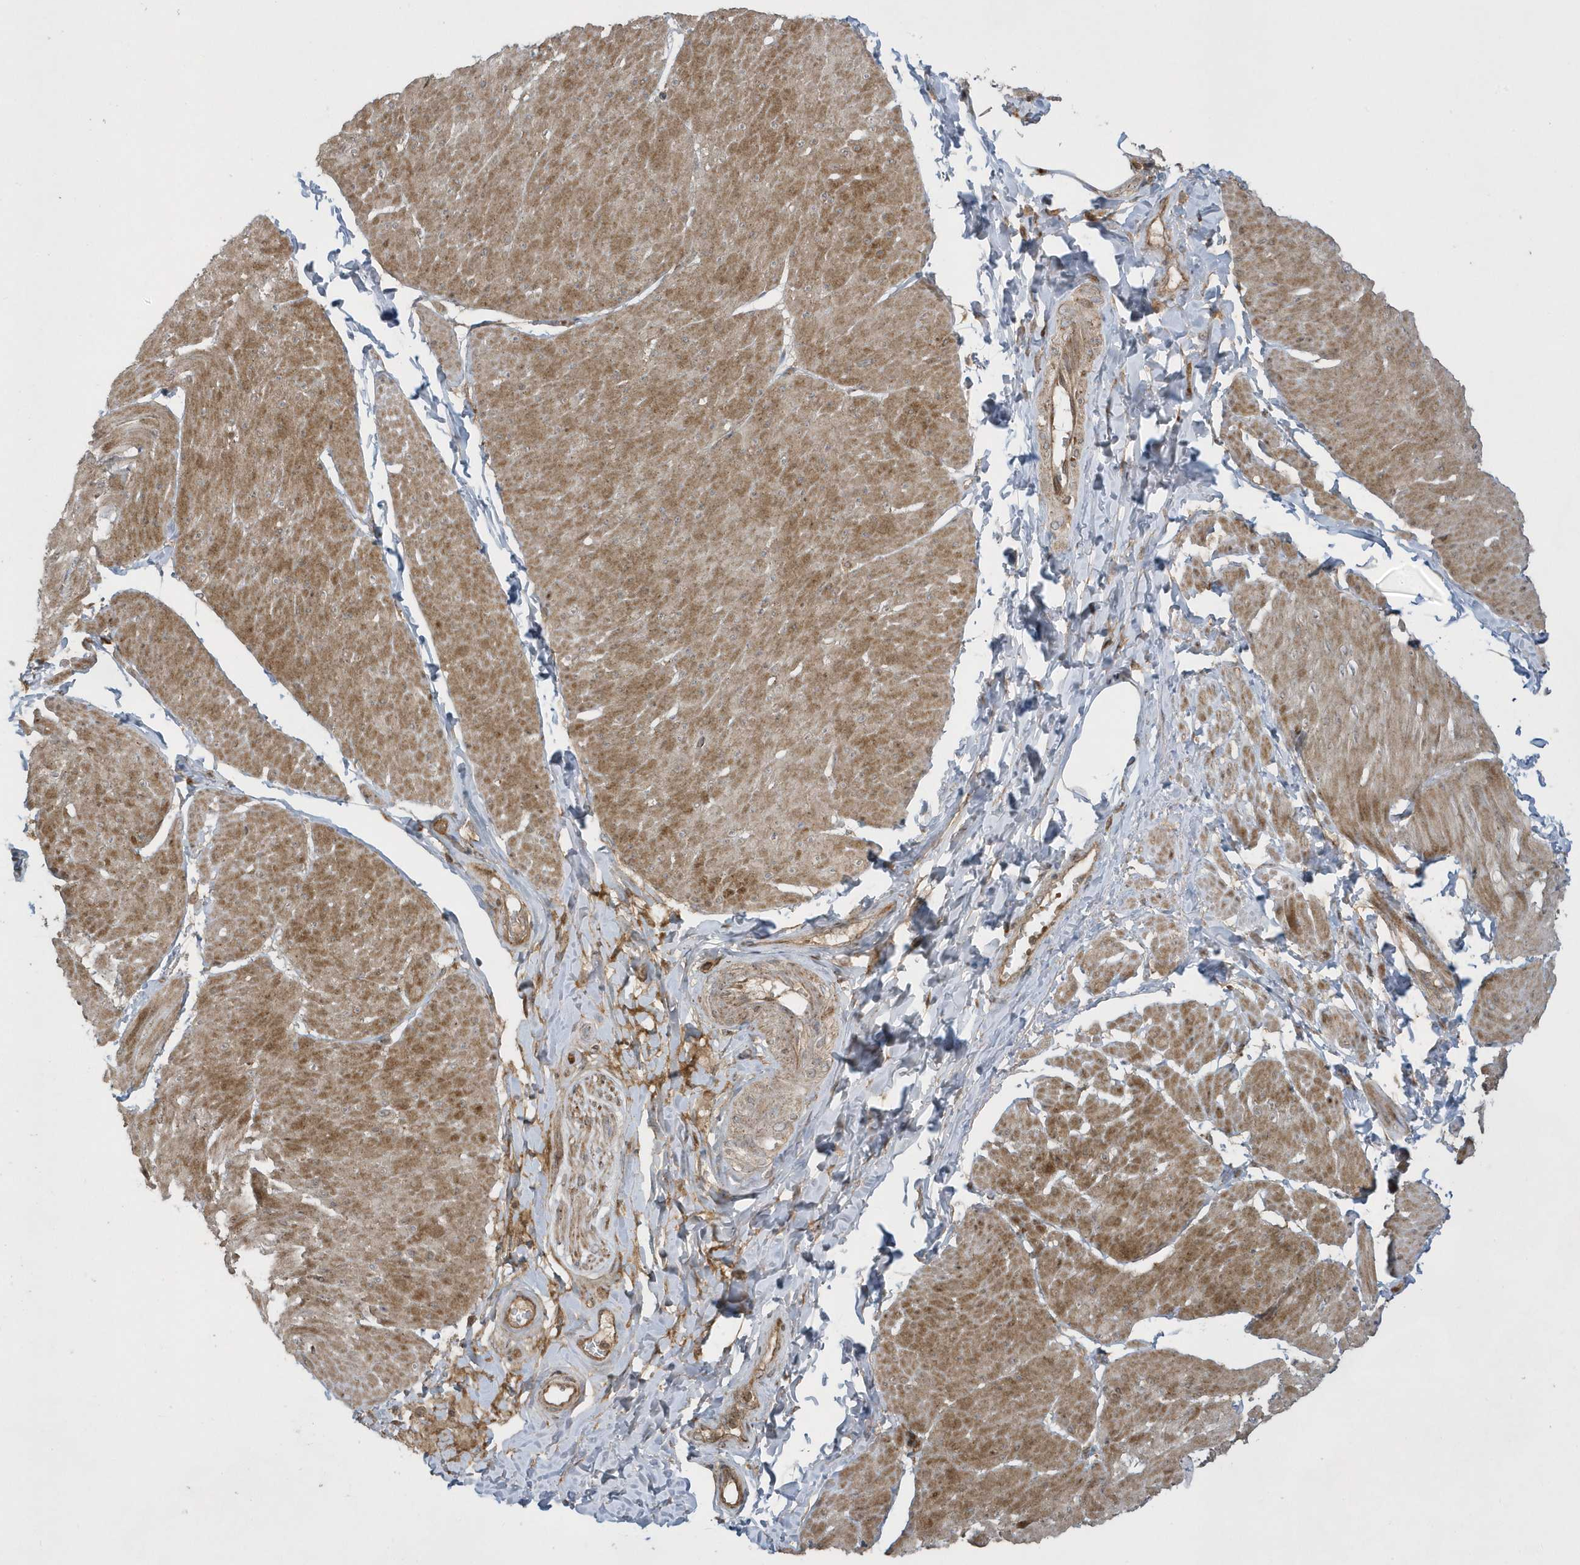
{"staining": {"intensity": "moderate", "quantity": ">75%", "location": "cytoplasmic/membranous"}, "tissue": "smooth muscle", "cell_type": "Smooth muscle cells", "image_type": "normal", "snomed": [{"axis": "morphology", "description": "Urothelial carcinoma, High grade"}, {"axis": "topography", "description": "Urinary bladder"}], "caption": "Immunohistochemical staining of unremarkable smooth muscle exhibits >75% levels of moderate cytoplasmic/membranous protein positivity in approximately >75% of smooth muscle cells.", "gene": "STAMBP", "patient": {"sex": "male", "age": 46}}